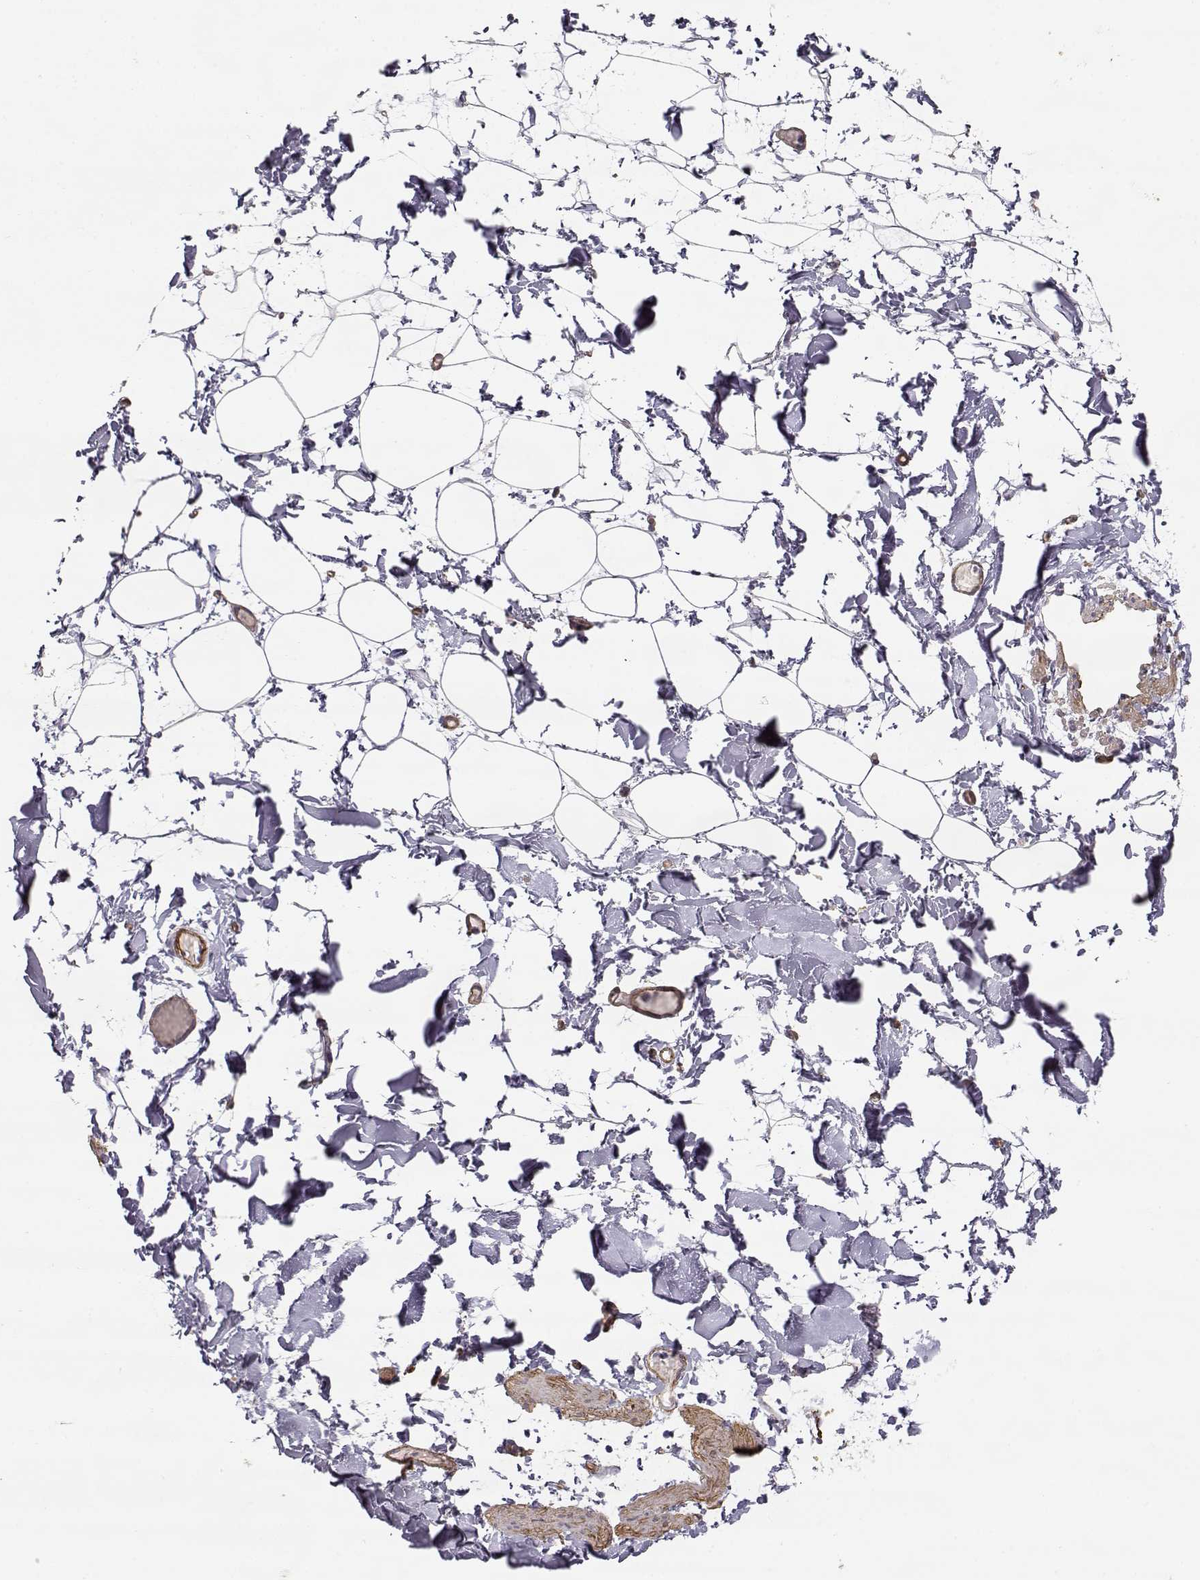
{"staining": {"intensity": "negative", "quantity": "none", "location": "none"}, "tissue": "adipose tissue", "cell_type": "Adipocytes", "image_type": "normal", "snomed": [{"axis": "morphology", "description": "Normal tissue, NOS"}, {"axis": "topography", "description": "Gallbladder"}, {"axis": "topography", "description": "Peripheral nerve tissue"}], "caption": "Immunohistochemistry (IHC) of unremarkable adipose tissue displays no positivity in adipocytes. The staining is performed using DAB (3,3'-diaminobenzidine) brown chromogen with nuclei counter-stained in using hematoxylin.", "gene": "LAMC1", "patient": {"sex": "female", "age": 45}}